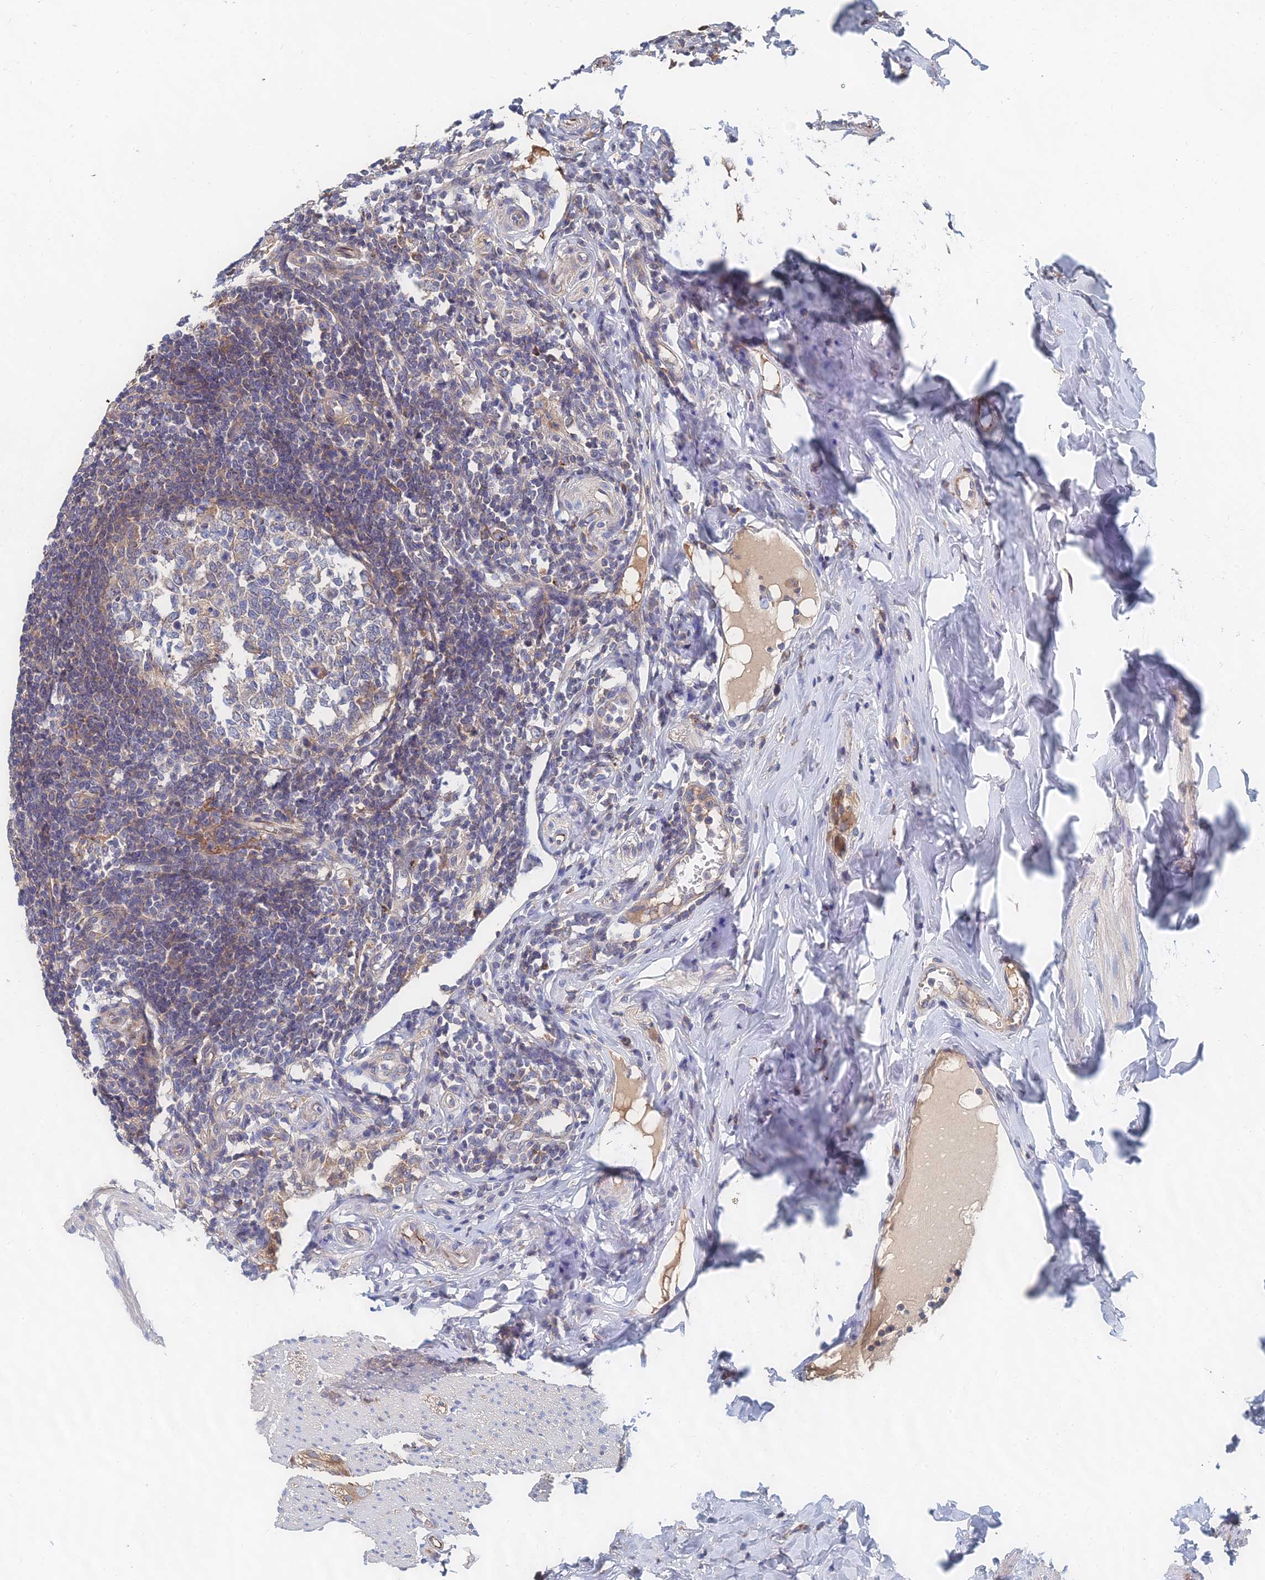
{"staining": {"intensity": "moderate", "quantity": ">75%", "location": "cytoplasmic/membranous"}, "tissue": "appendix", "cell_type": "Glandular cells", "image_type": "normal", "snomed": [{"axis": "morphology", "description": "Normal tissue, NOS"}, {"axis": "topography", "description": "Appendix"}], "caption": "A micrograph showing moderate cytoplasmic/membranous expression in about >75% of glandular cells in normal appendix, as visualized by brown immunohistochemical staining.", "gene": "CCZ1B", "patient": {"sex": "female", "age": 33}}